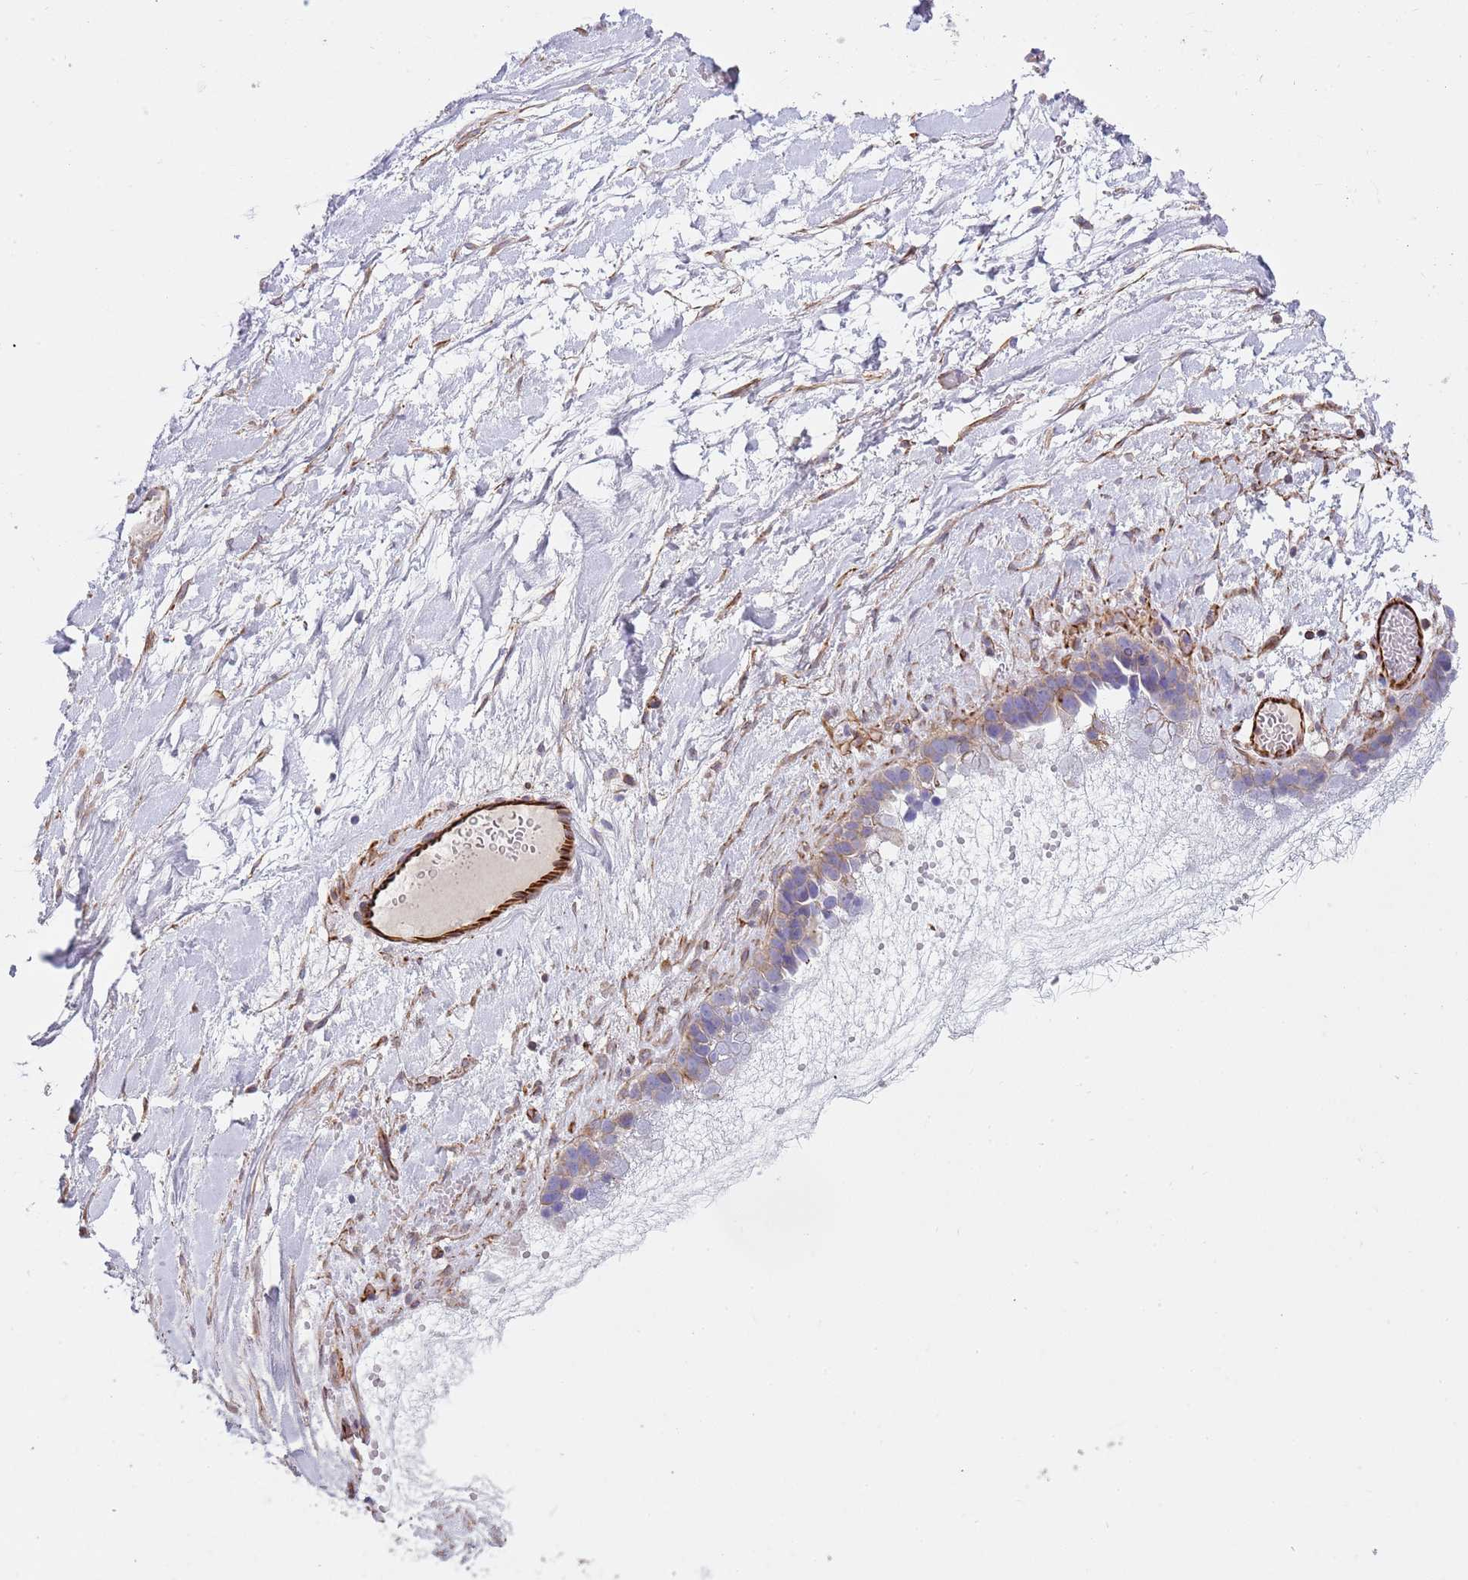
{"staining": {"intensity": "weak", "quantity": "25%-75%", "location": "cytoplasmic/membranous"}, "tissue": "ovarian cancer", "cell_type": "Tumor cells", "image_type": "cancer", "snomed": [{"axis": "morphology", "description": "Cystadenocarcinoma, serous, NOS"}, {"axis": "topography", "description": "Ovary"}], "caption": "Human serous cystadenocarcinoma (ovarian) stained for a protein (brown) demonstrates weak cytoplasmic/membranous positive staining in about 25%-75% of tumor cells.", "gene": "MOGAT1", "patient": {"sex": "female", "age": 54}}